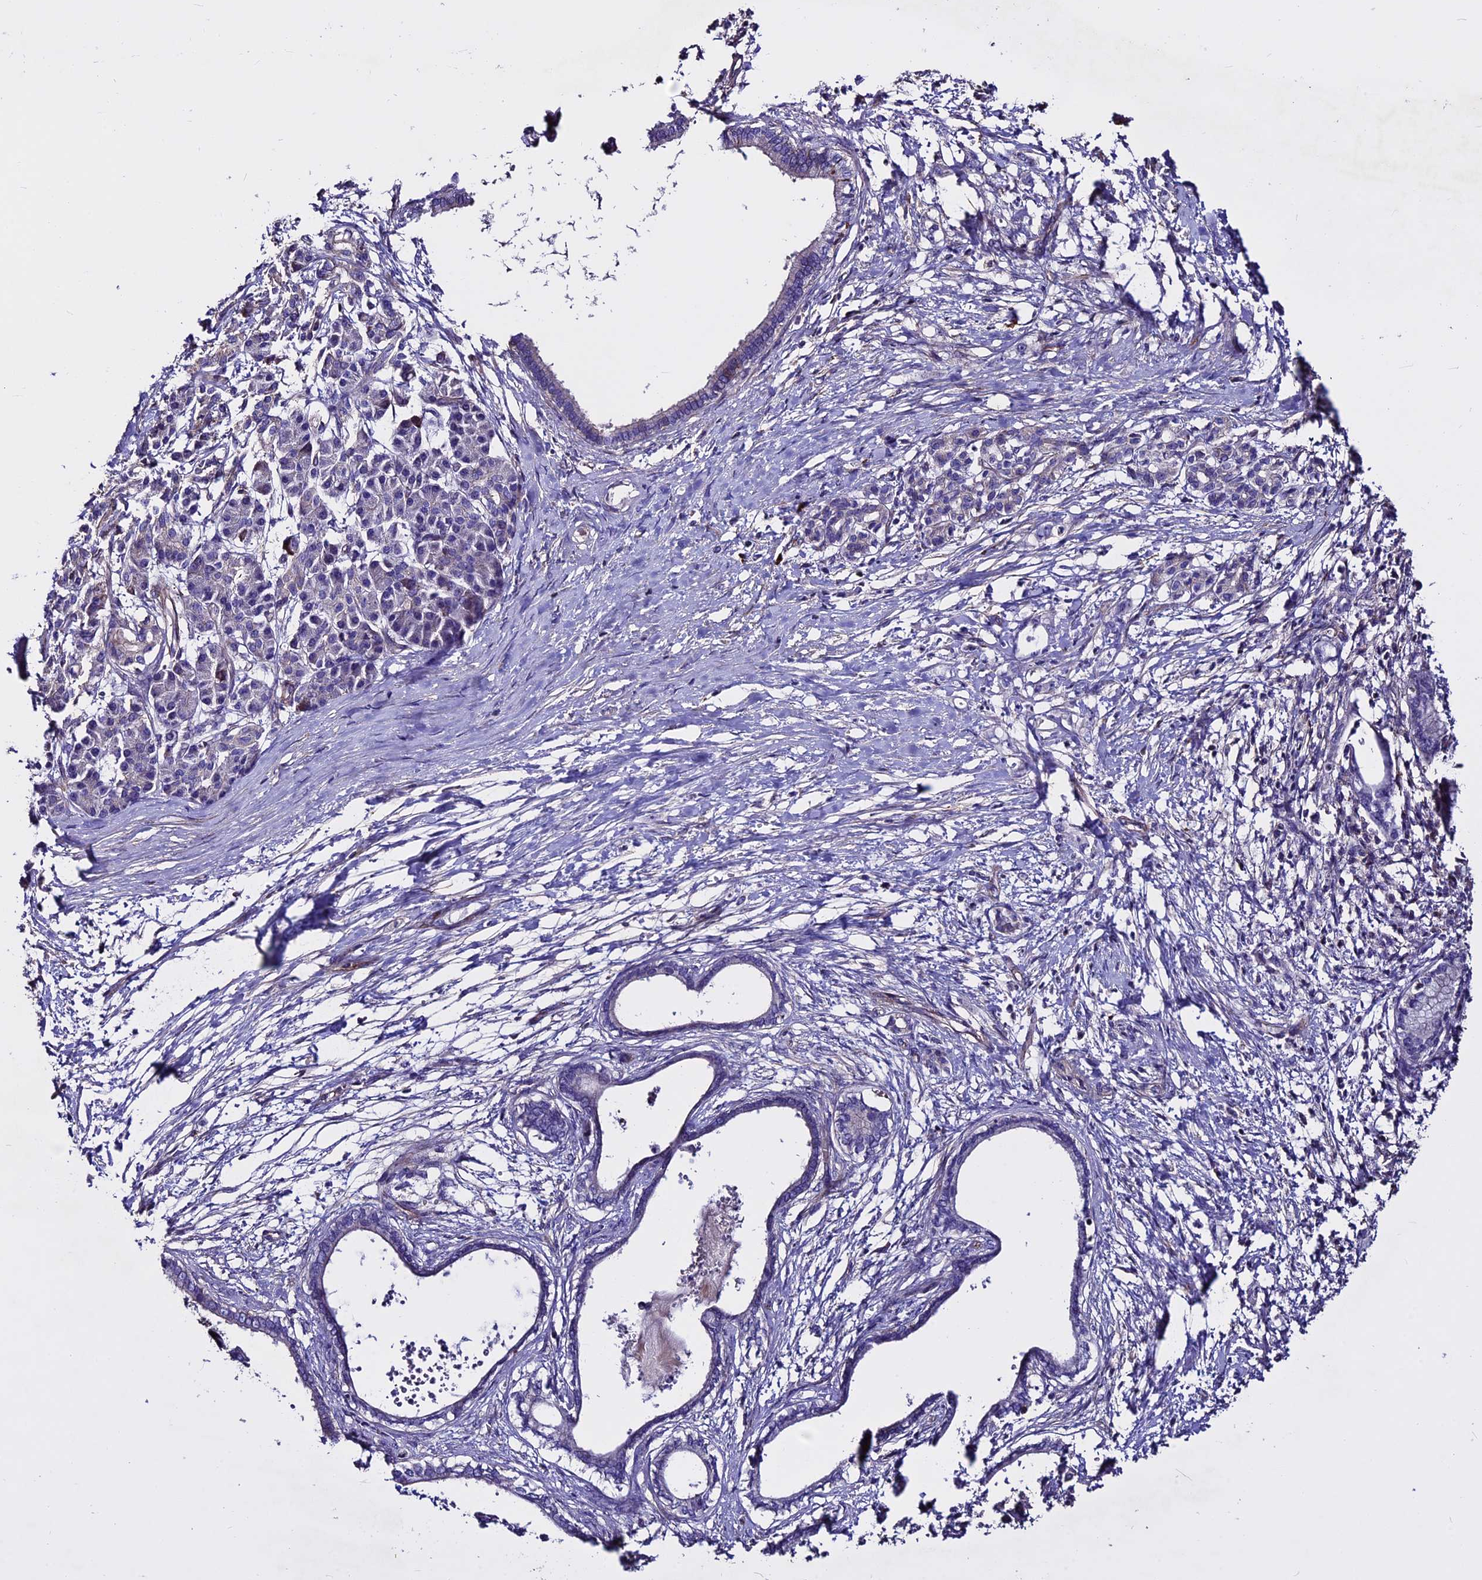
{"staining": {"intensity": "negative", "quantity": "none", "location": "none"}, "tissue": "pancreatic cancer", "cell_type": "Tumor cells", "image_type": "cancer", "snomed": [{"axis": "morphology", "description": "Adenocarcinoma, NOS"}, {"axis": "topography", "description": "Pancreas"}], "caption": "Tumor cells show no significant protein positivity in pancreatic cancer (adenocarcinoma). The staining is performed using DAB brown chromogen with nuclei counter-stained in using hematoxylin.", "gene": "EVA1B", "patient": {"sex": "female", "age": 55}}